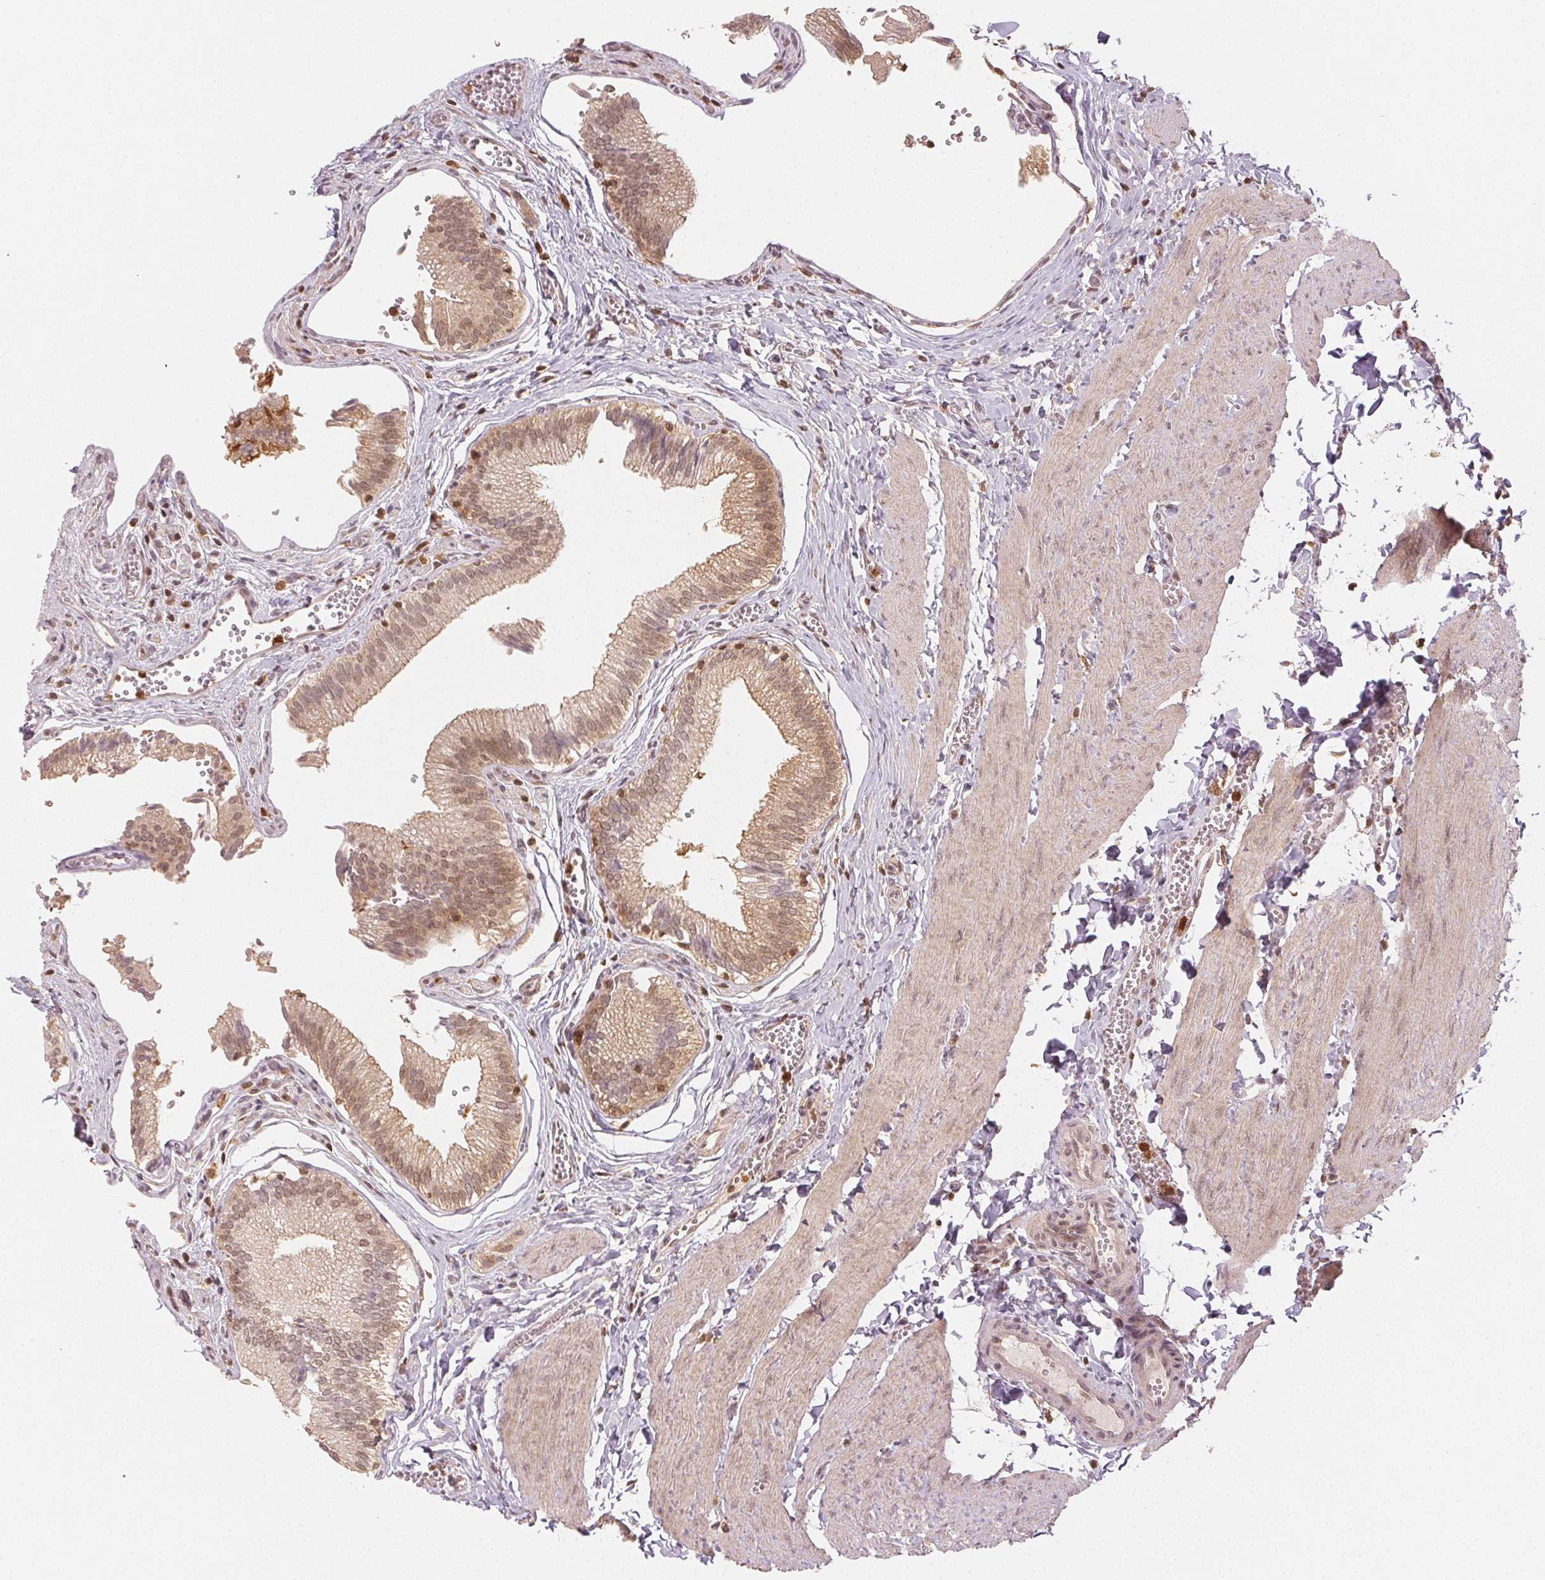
{"staining": {"intensity": "moderate", "quantity": "25%-75%", "location": "cytoplasmic/membranous,nuclear"}, "tissue": "gallbladder", "cell_type": "Glandular cells", "image_type": "normal", "snomed": [{"axis": "morphology", "description": "Normal tissue, NOS"}, {"axis": "topography", "description": "Gallbladder"}, {"axis": "topography", "description": "Peripheral nerve tissue"}], "caption": "Immunohistochemistry (IHC) staining of benign gallbladder, which displays medium levels of moderate cytoplasmic/membranous,nuclear expression in approximately 25%-75% of glandular cells indicating moderate cytoplasmic/membranous,nuclear protein expression. The staining was performed using DAB (brown) for protein detection and nuclei were counterstained in hematoxylin (blue).", "gene": "MAPK14", "patient": {"sex": "male", "age": 17}}